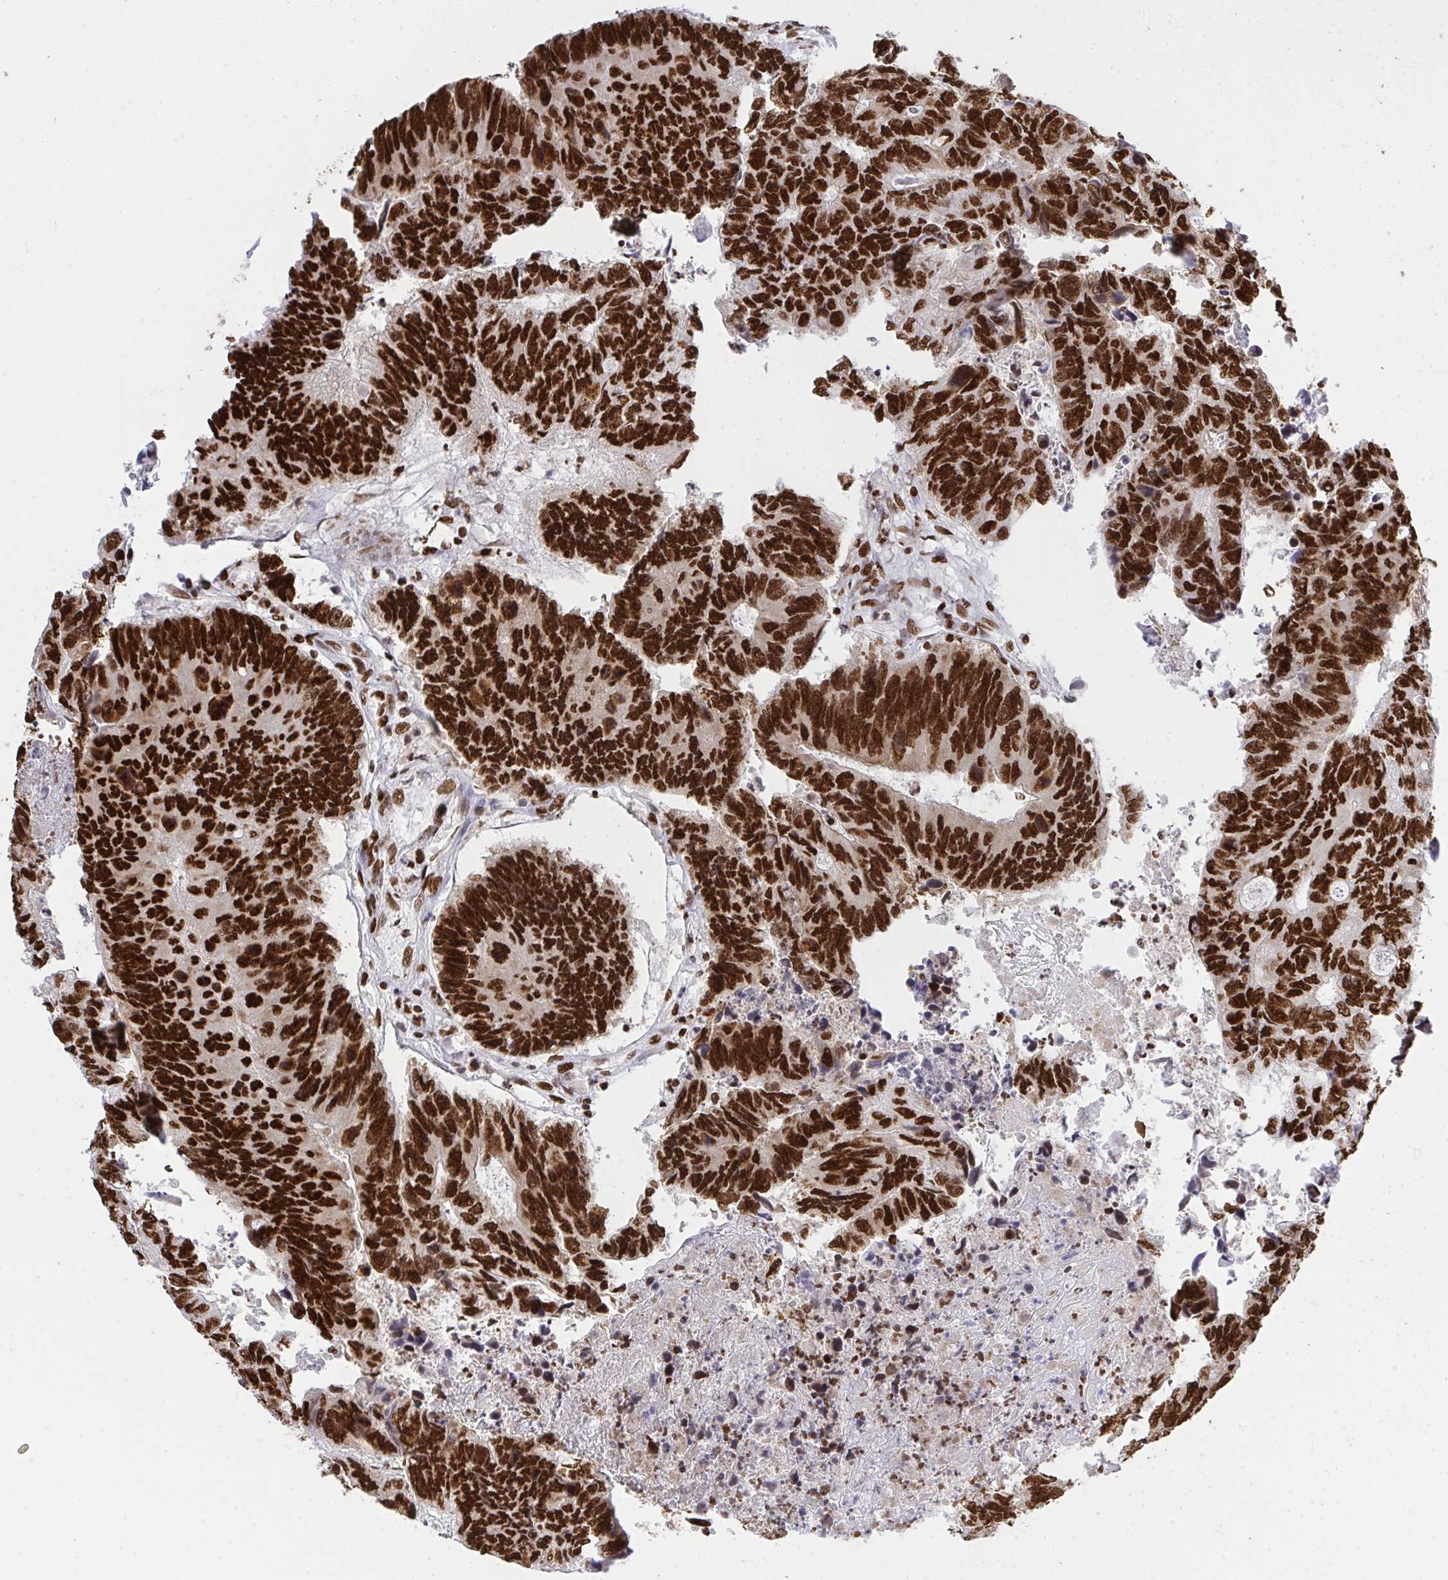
{"staining": {"intensity": "strong", "quantity": ">75%", "location": "nuclear"}, "tissue": "colorectal cancer", "cell_type": "Tumor cells", "image_type": "cancer", "snomed": [{"axis": "morphology", "description": "Adenocarcinoma, NOS"}, {"axis": "topography", "description": "Colon"}], "caption": "The immunohistochemical stain shows strong nuclear expression in tumor cells of colorectal cancer (adenocarcinoma) tissue.", "gene": "HNRNPL", "patient": {"sex": "female", "age": 67}}